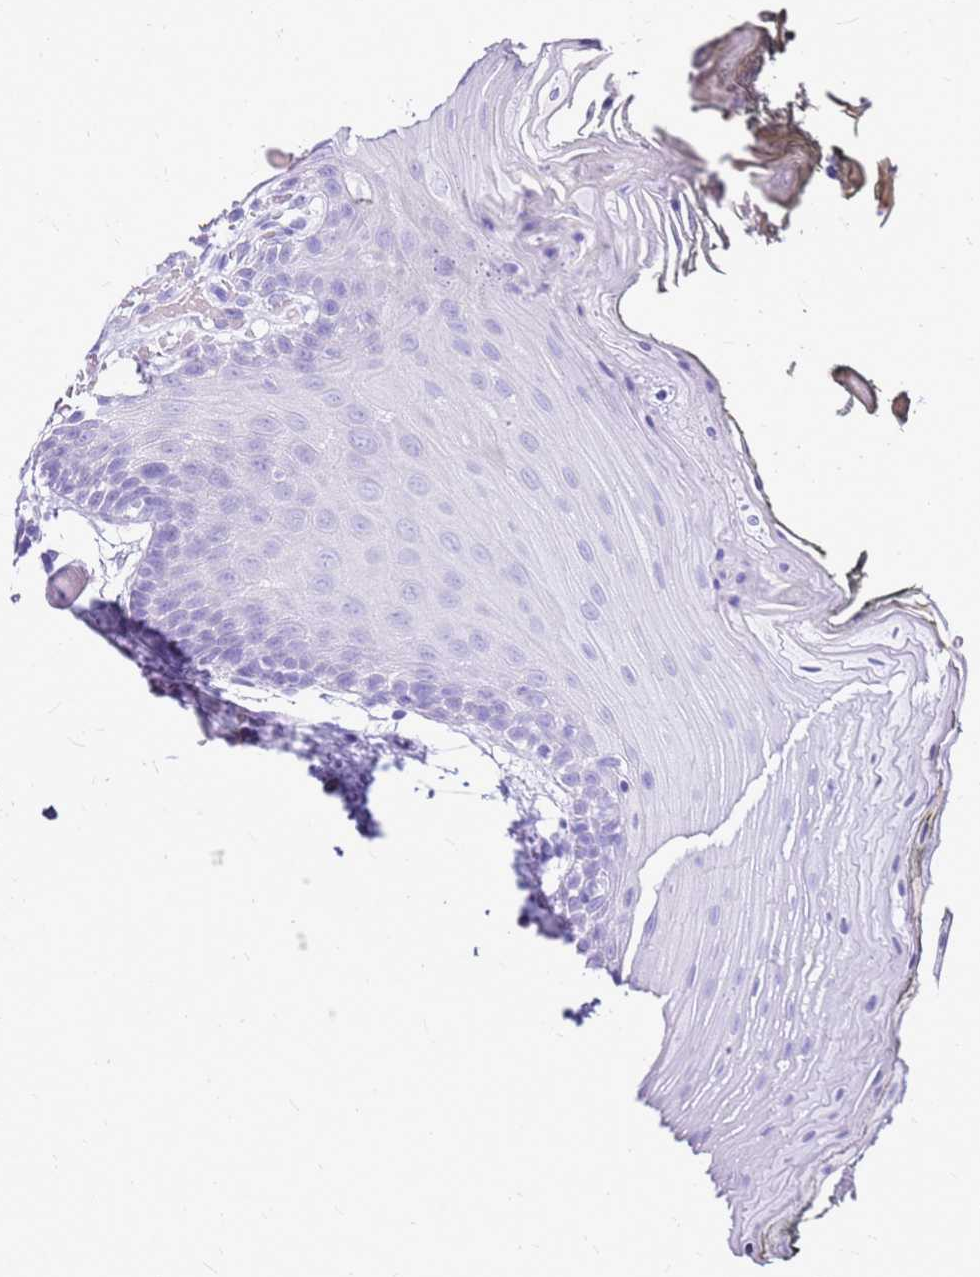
{"staining": {"intensity": "negative", "quantity": "none", "location": "none"}, "tissue": "oral mucosa", "cell_type": "Squamous epithelial cells", "image_type": "normal", "snomed": [{"axis": "morphology", "description": "Normal tissue, NOS"}, {"axis": "morphology", "description": "Squamous cell carcinoma, NOS"}, {"axis": "topography", "description": "Oral tissue"}, {"axis": "topography", "description": "Head-Neck"}], "caption": "A high-resolution photomicrograph shows immunohistochemistry (IHC) staining of normal oral mucosa, which exhibits no significant staining in squamous epithelial cells. (Stains: DAB immunohistochemistry (IHC) with hematoxylin counter stain, Microscopy: brightfield microscopy at high magnification).", "gene": "DCDC2B", "patient": {"sex": "female", "age": 81}}